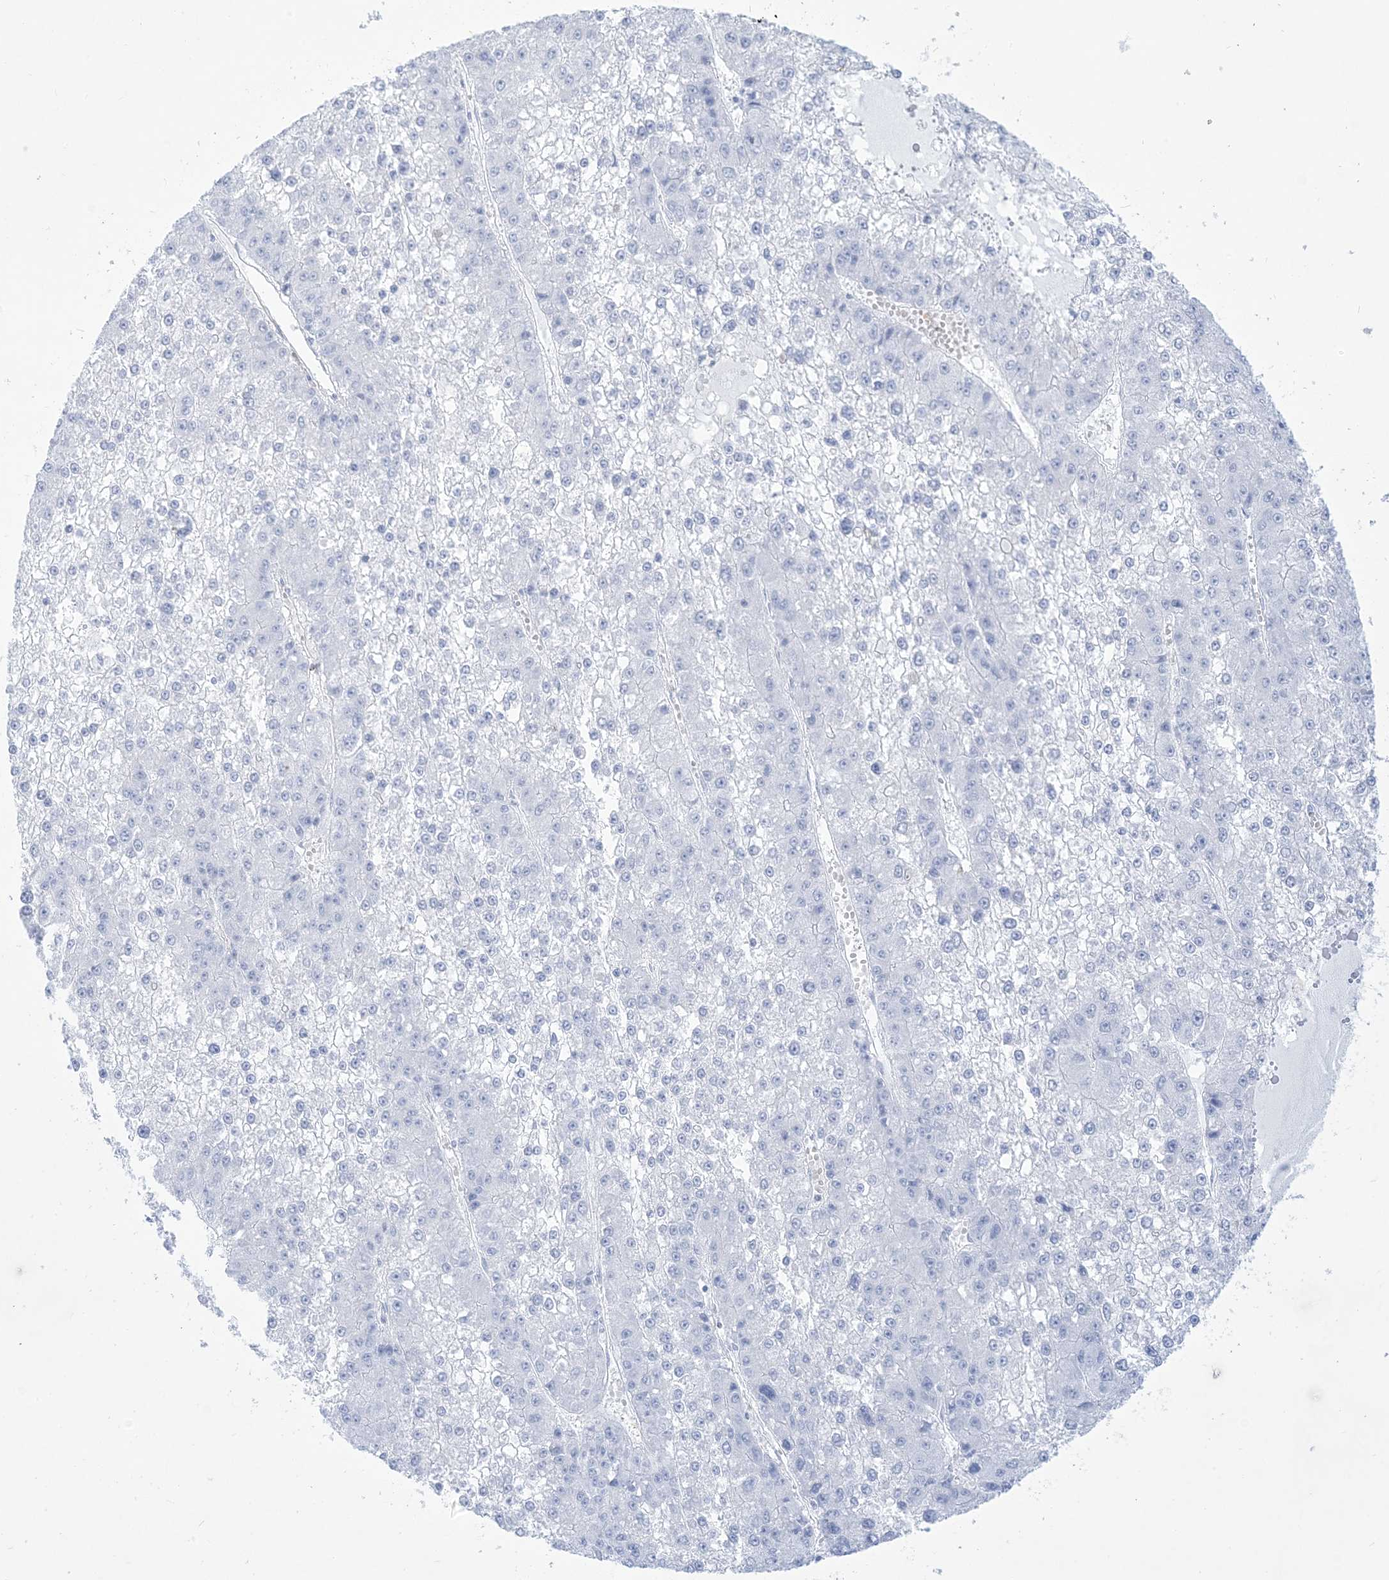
{"staining": {"intensity": "negative", "quantity": "none", "location": "none"}, "tissue": "liver cancer", "cell_type": "Tumor cells", "image_type": "cancer", "snomed": [{"axis": "morphology", "description": "Carcinoma, Hepatocellular, NOS"}, {"axis": "topography", "description": "Liver"}], "caption": "Hepatocellular carcinoma (liver) was stained to show a protein in brown. There is no significant positivity in tumor cells. Nuclei are stained in blue.", "gene": "B3GNT7", "patient": {"sex": "female", "age": 73}}